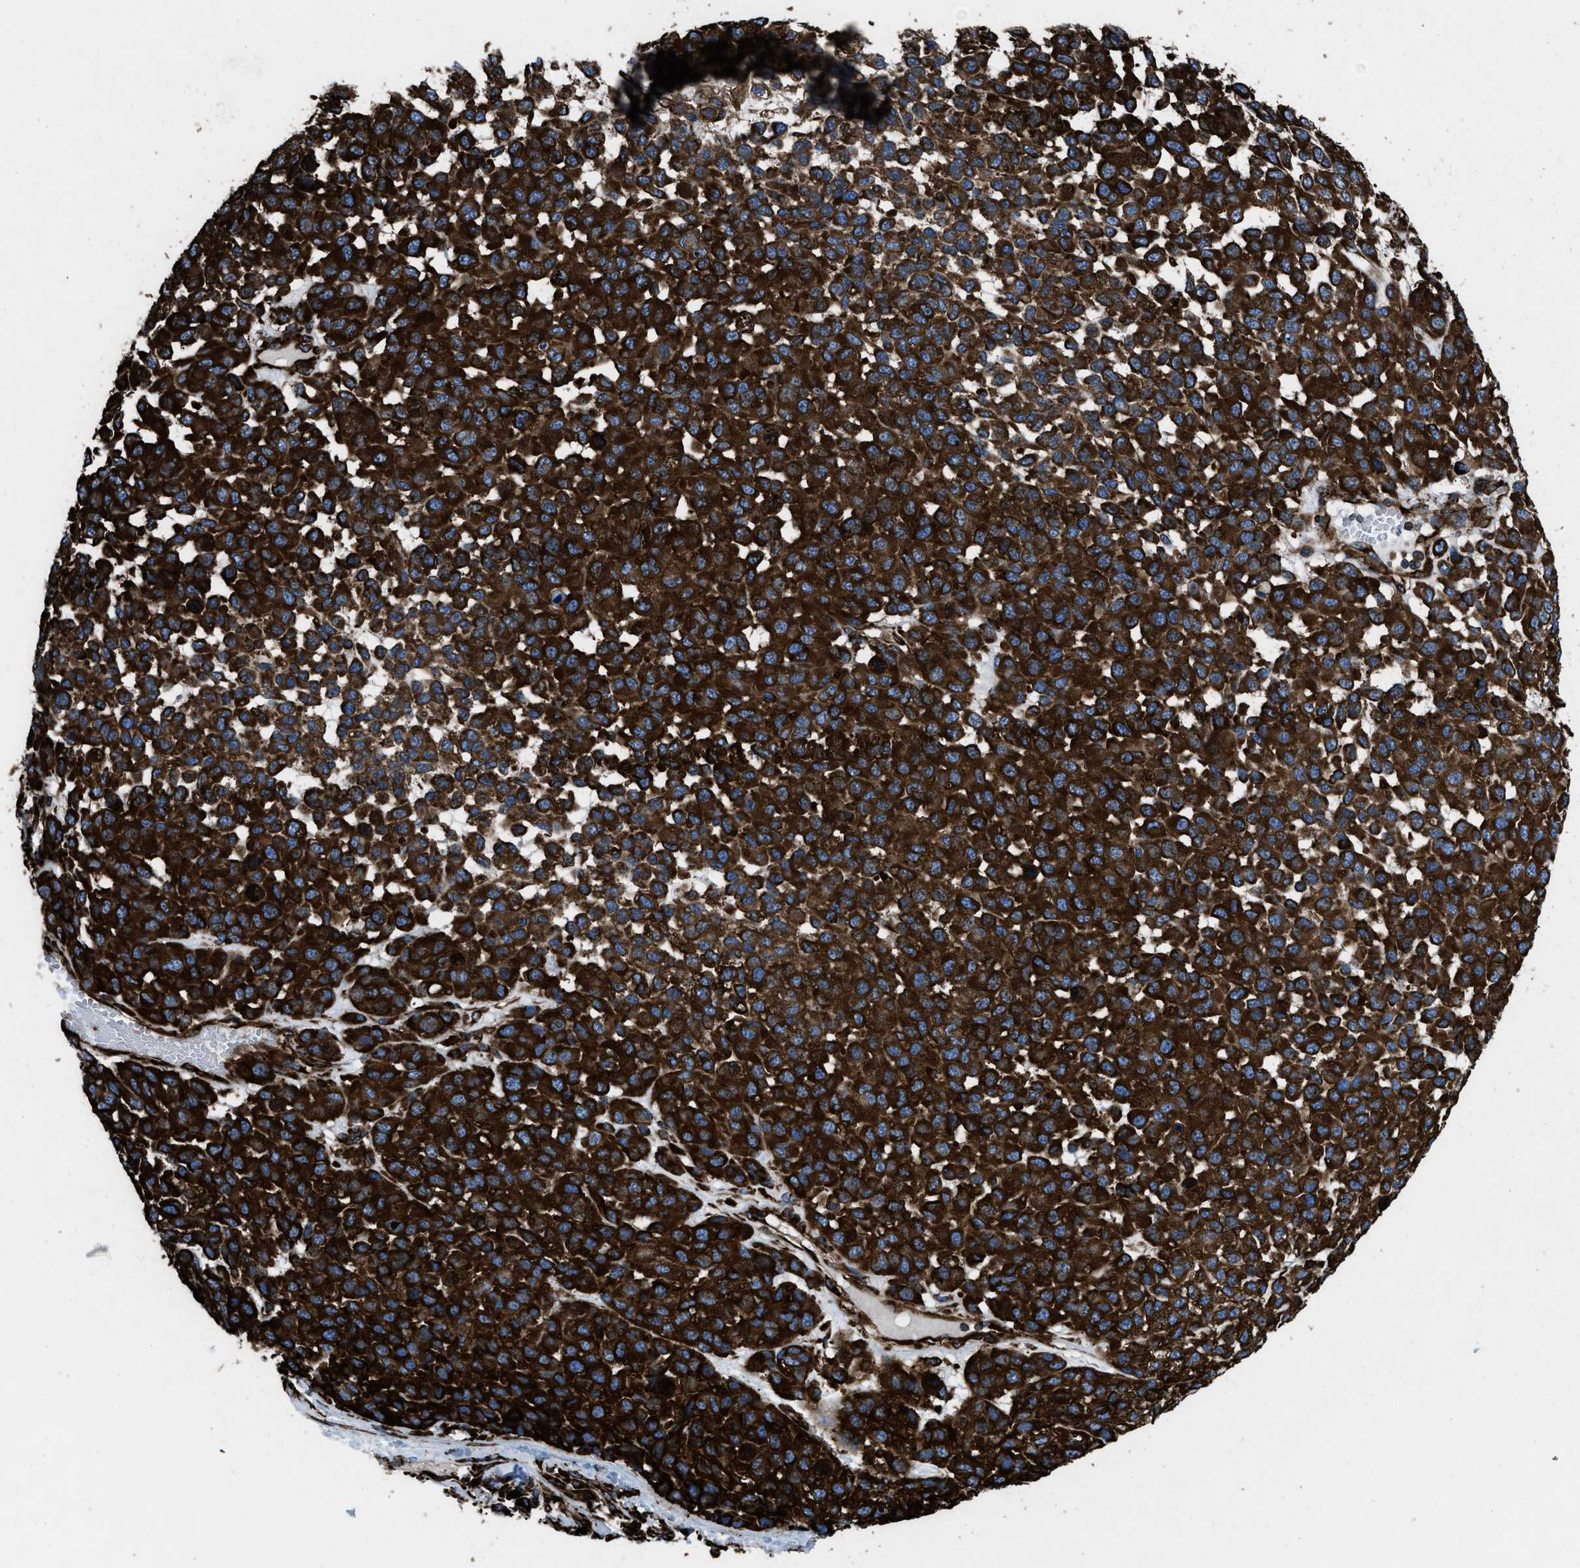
{"staining": {"intensity": "strong", "quantity": ">75%", "location": "cytoplasmic/membranous"}, "tissue": "melanoma", "cell_type": "Tumor cells", "image_type": "cancer", "snomed": [{"axis": "morphology", "description": "Malignant melanoma, NOS"}, {"axis": "topography", "description": "Skin"}], "caption": "Protein expression analysis of human melanoma reveals strong cytoplasmic/membranous positivity in about >75% of tumor cells. (Brightfield microscopy of DAB IHC at high magnification).", "gene": "CAPRIN1", "patient": {"sex": "male", "age": 62}}